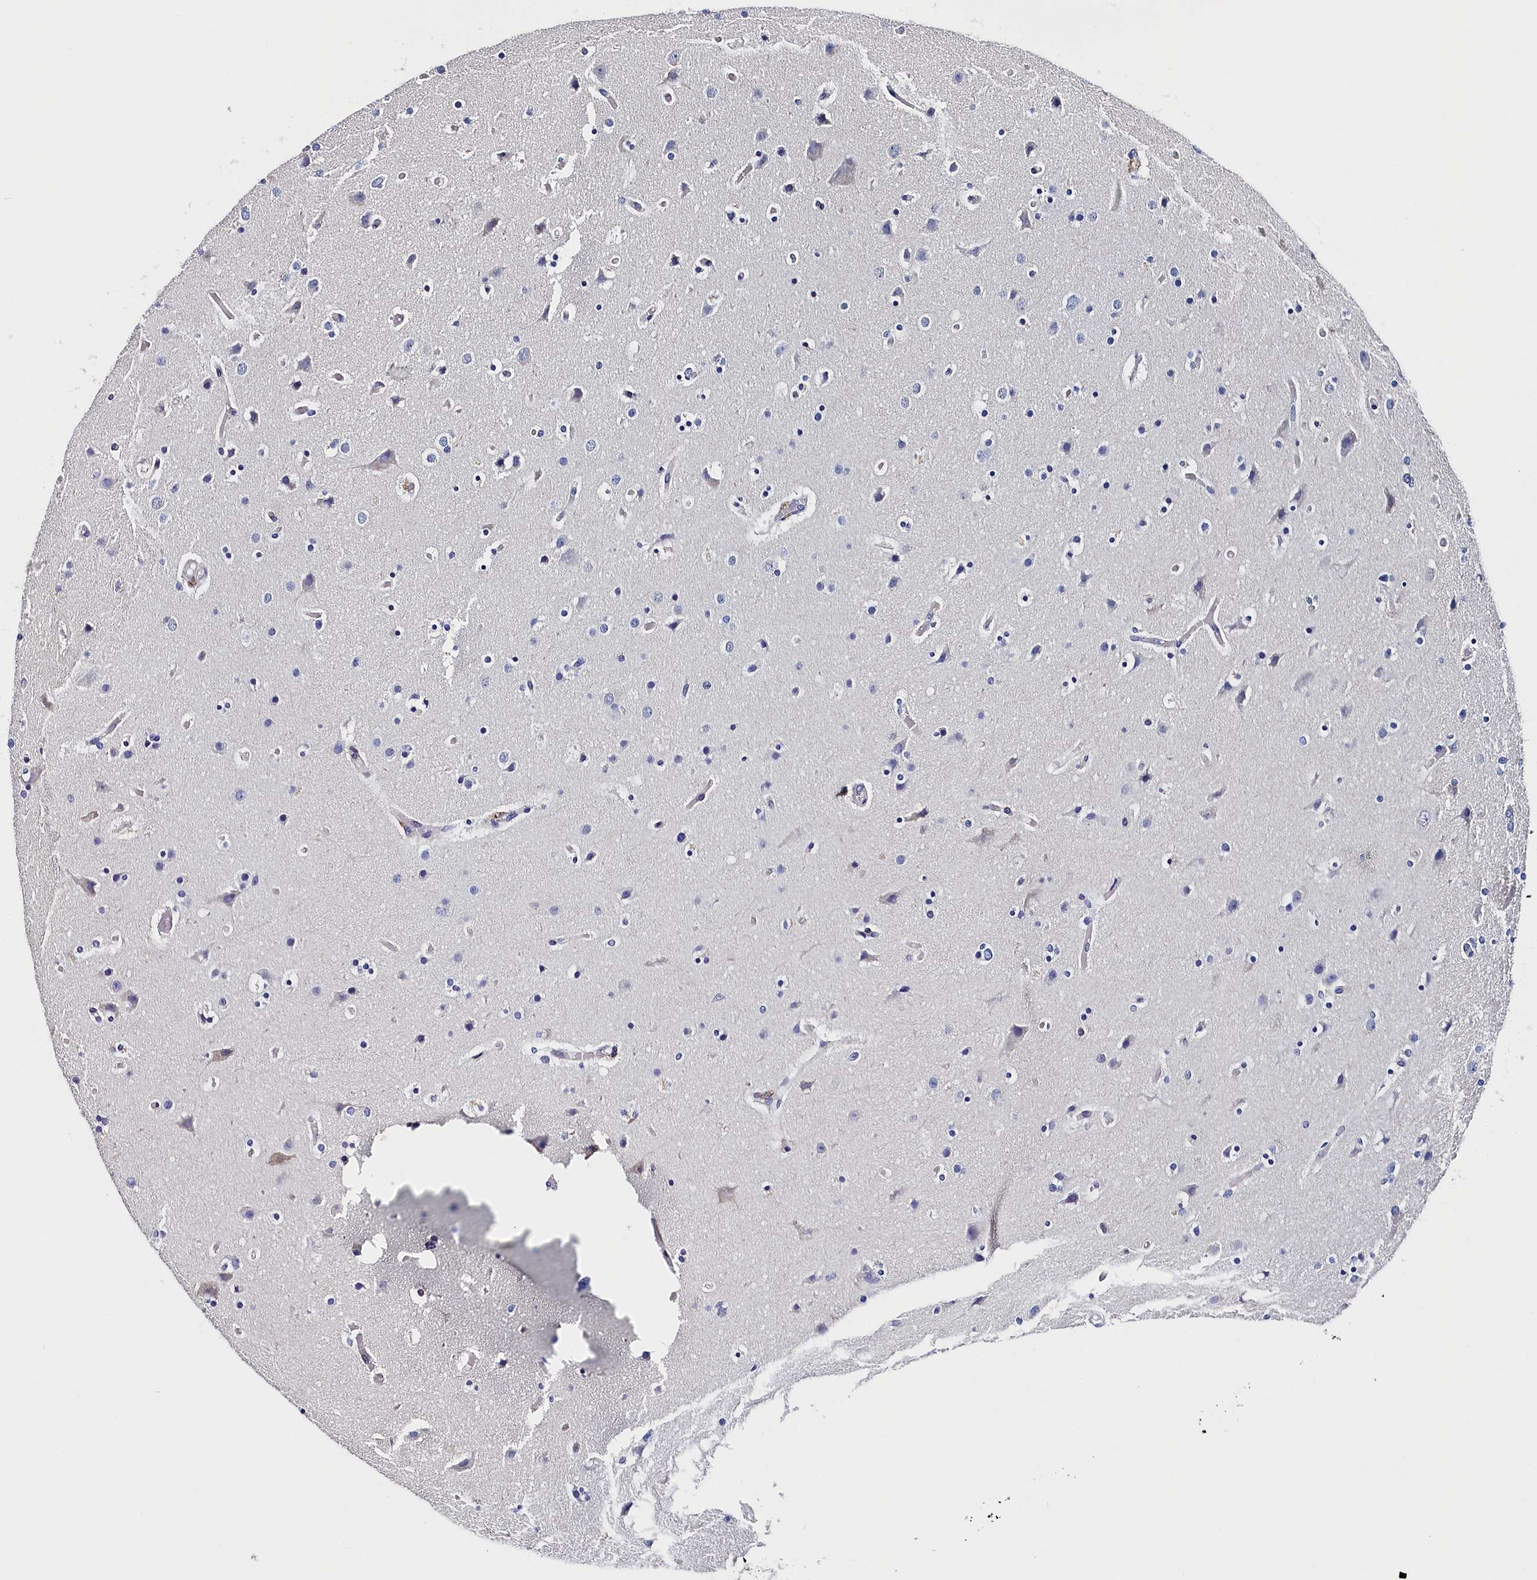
{"staining": {"intensity": "negative", "quantity": "none", "location": "none"}, "tissue": "glioma", "cell_type": "Tumor cells", "image_type": "cancer", "snomed": [{"axis": "morphology", "description": "Glioma, malignant, High grade"}, {"axis": "topography", "description": "Cerebral cortex"}], "caption": "Image shows no protein positivity in tumor cells of glioma tissue.", "gene": "BHMT", "patient": {"sex": "female", "age": 36}}